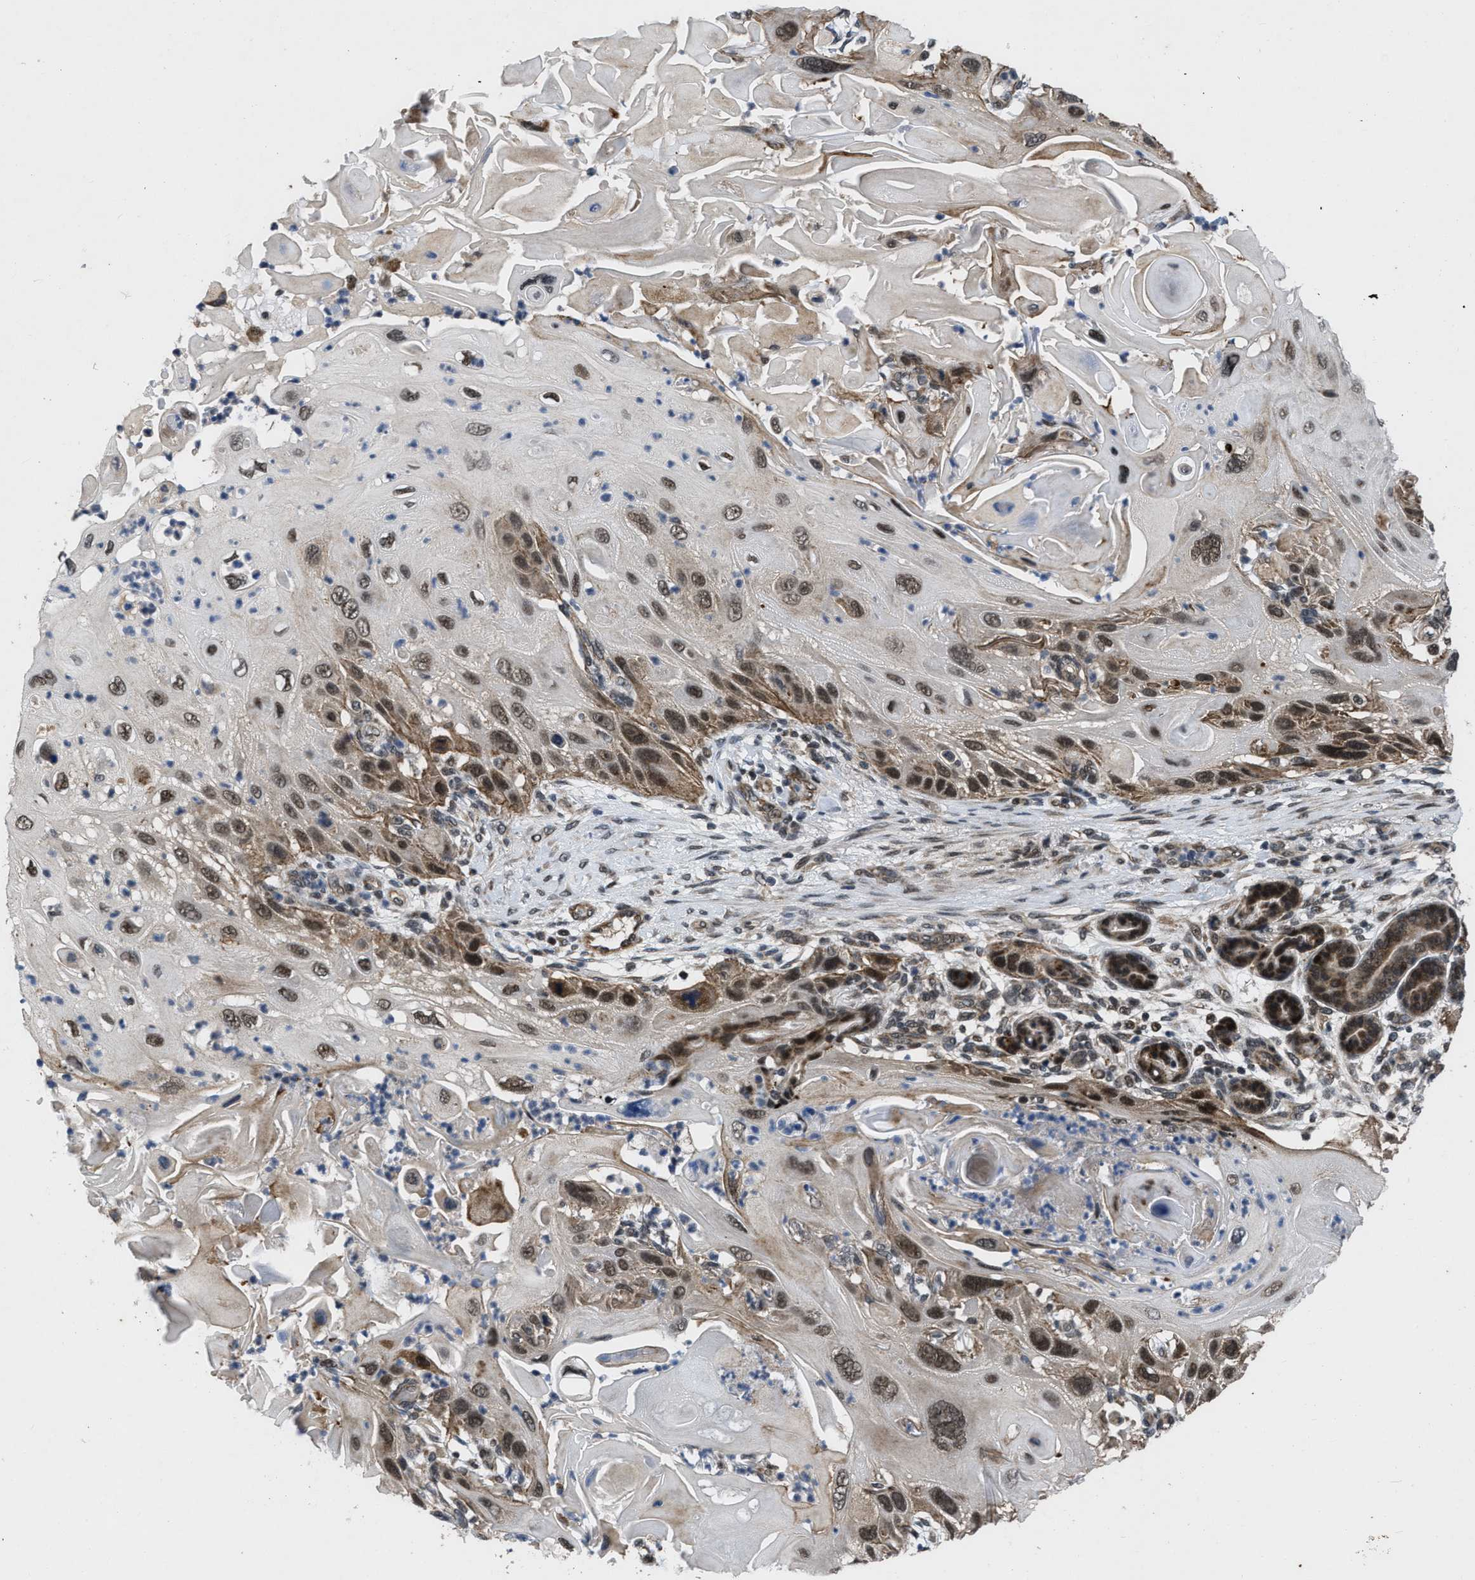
{"staining": {"intensity": "moderate", "quantity": "25%-75%", "location": "cytoplasmic/membranous,nuclear"}, "tissue": "skin cancer", "cell_type": "Tumor cells", "image_type": "cancer", "snomed": [{"axis": "morphology", "description": "Squamous cell carcinoma, NOS"}, {"axis": "topography", "description": "Skin"}], "caption": "High-power microscopy captured an IHC image of skin cancer, revealing moderate cytoplasmic/membranous and nuclear staining in approximately 25%-75% of tumor cells.", "gene": "ZNHIT1", "patient": {"sex": "female", "age": 77}}